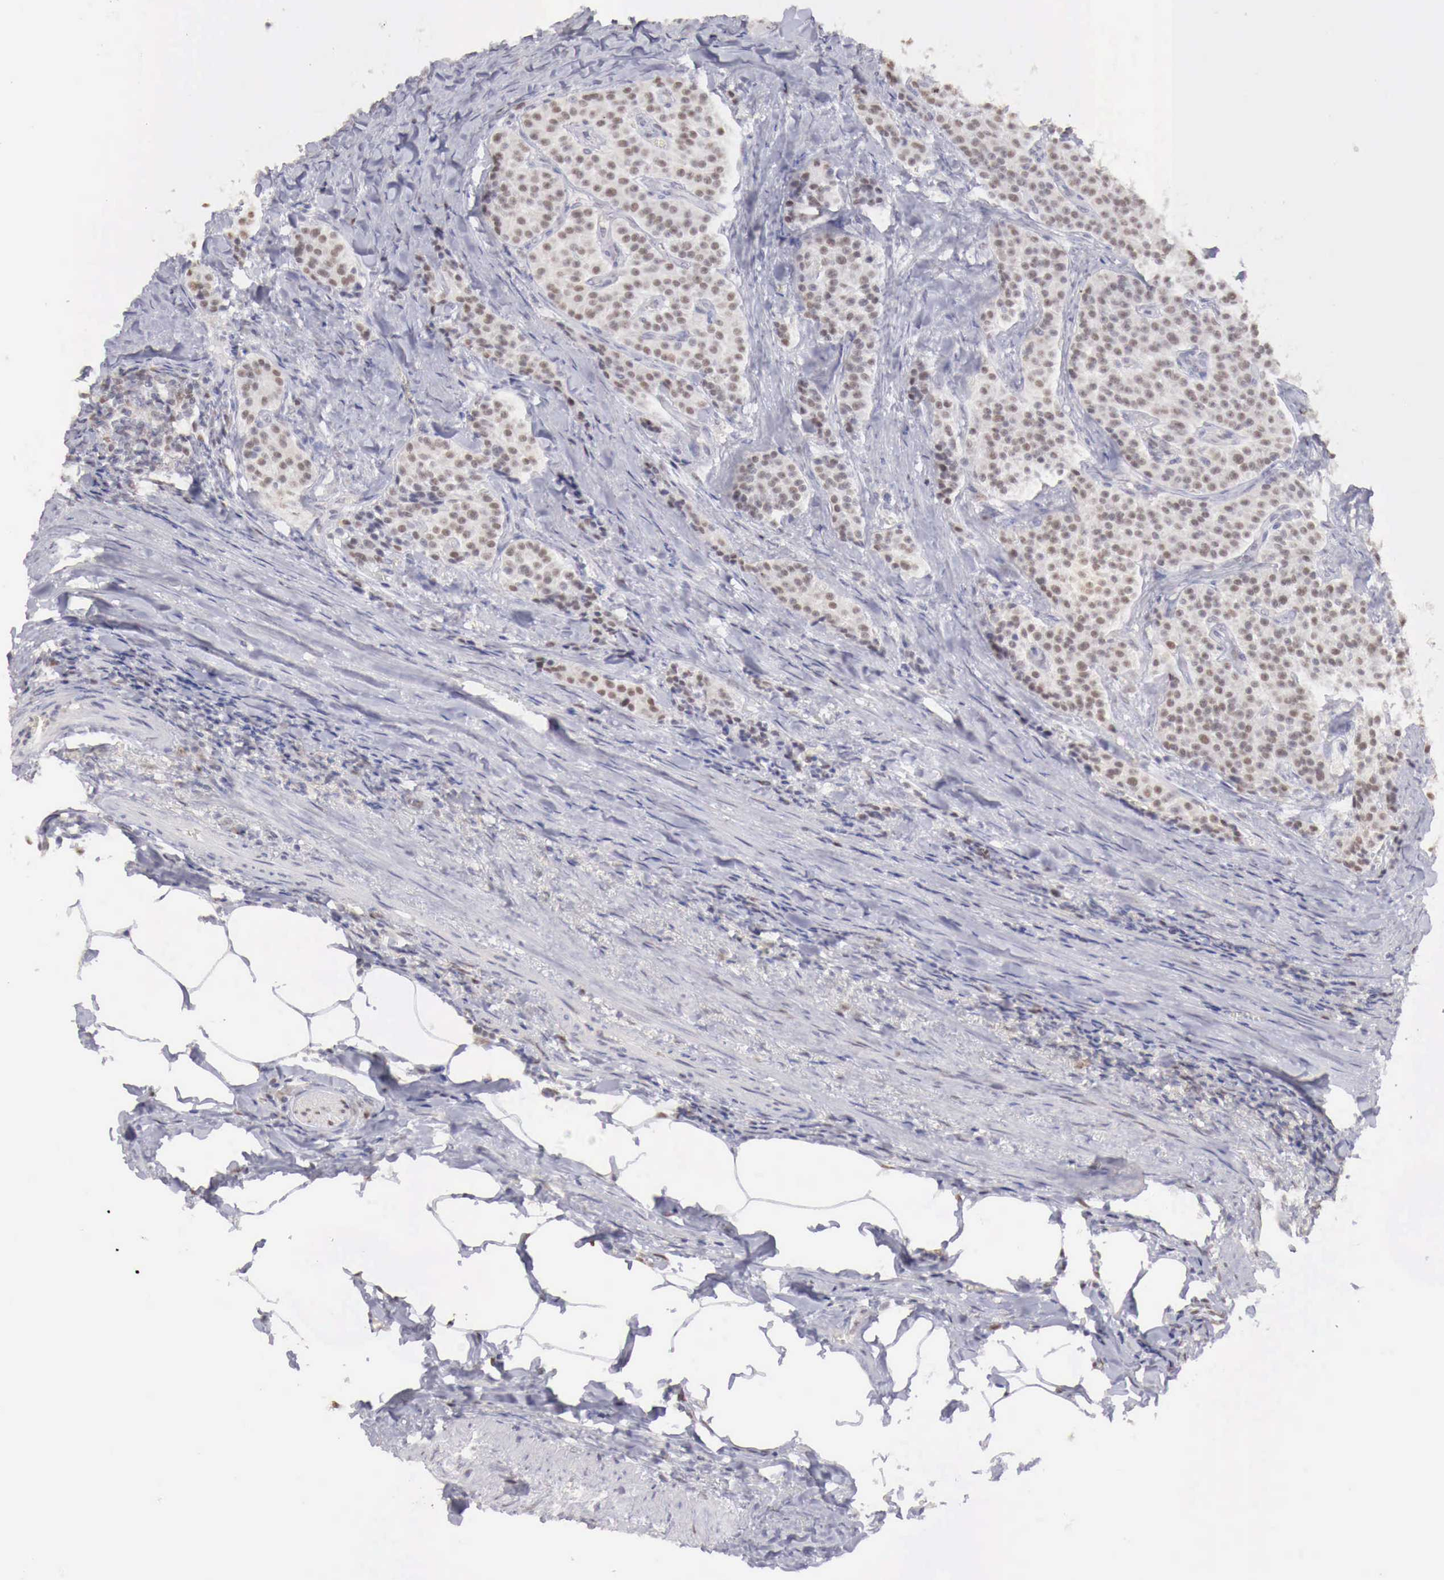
{"staining": {"intensity": "moderate", "quantity": "25%-75%", "location": "nuclear"}, "tissue": "carcinoid", "cell_type": "Tumor cells", "image_type": "cancer", "snomed": [{"axis": "morphology", "description": "Carcinoid, malignant, NOS"}, {"axis": "topography", "description": "Stomach"}], "caption": "Immunohistochemical staining of carcinoid displays moderate nuclear protein positivity in about 25%-75% of tumor cells.", "gene": "UBA1", "patient": {"sex": "female", "age": 76}}